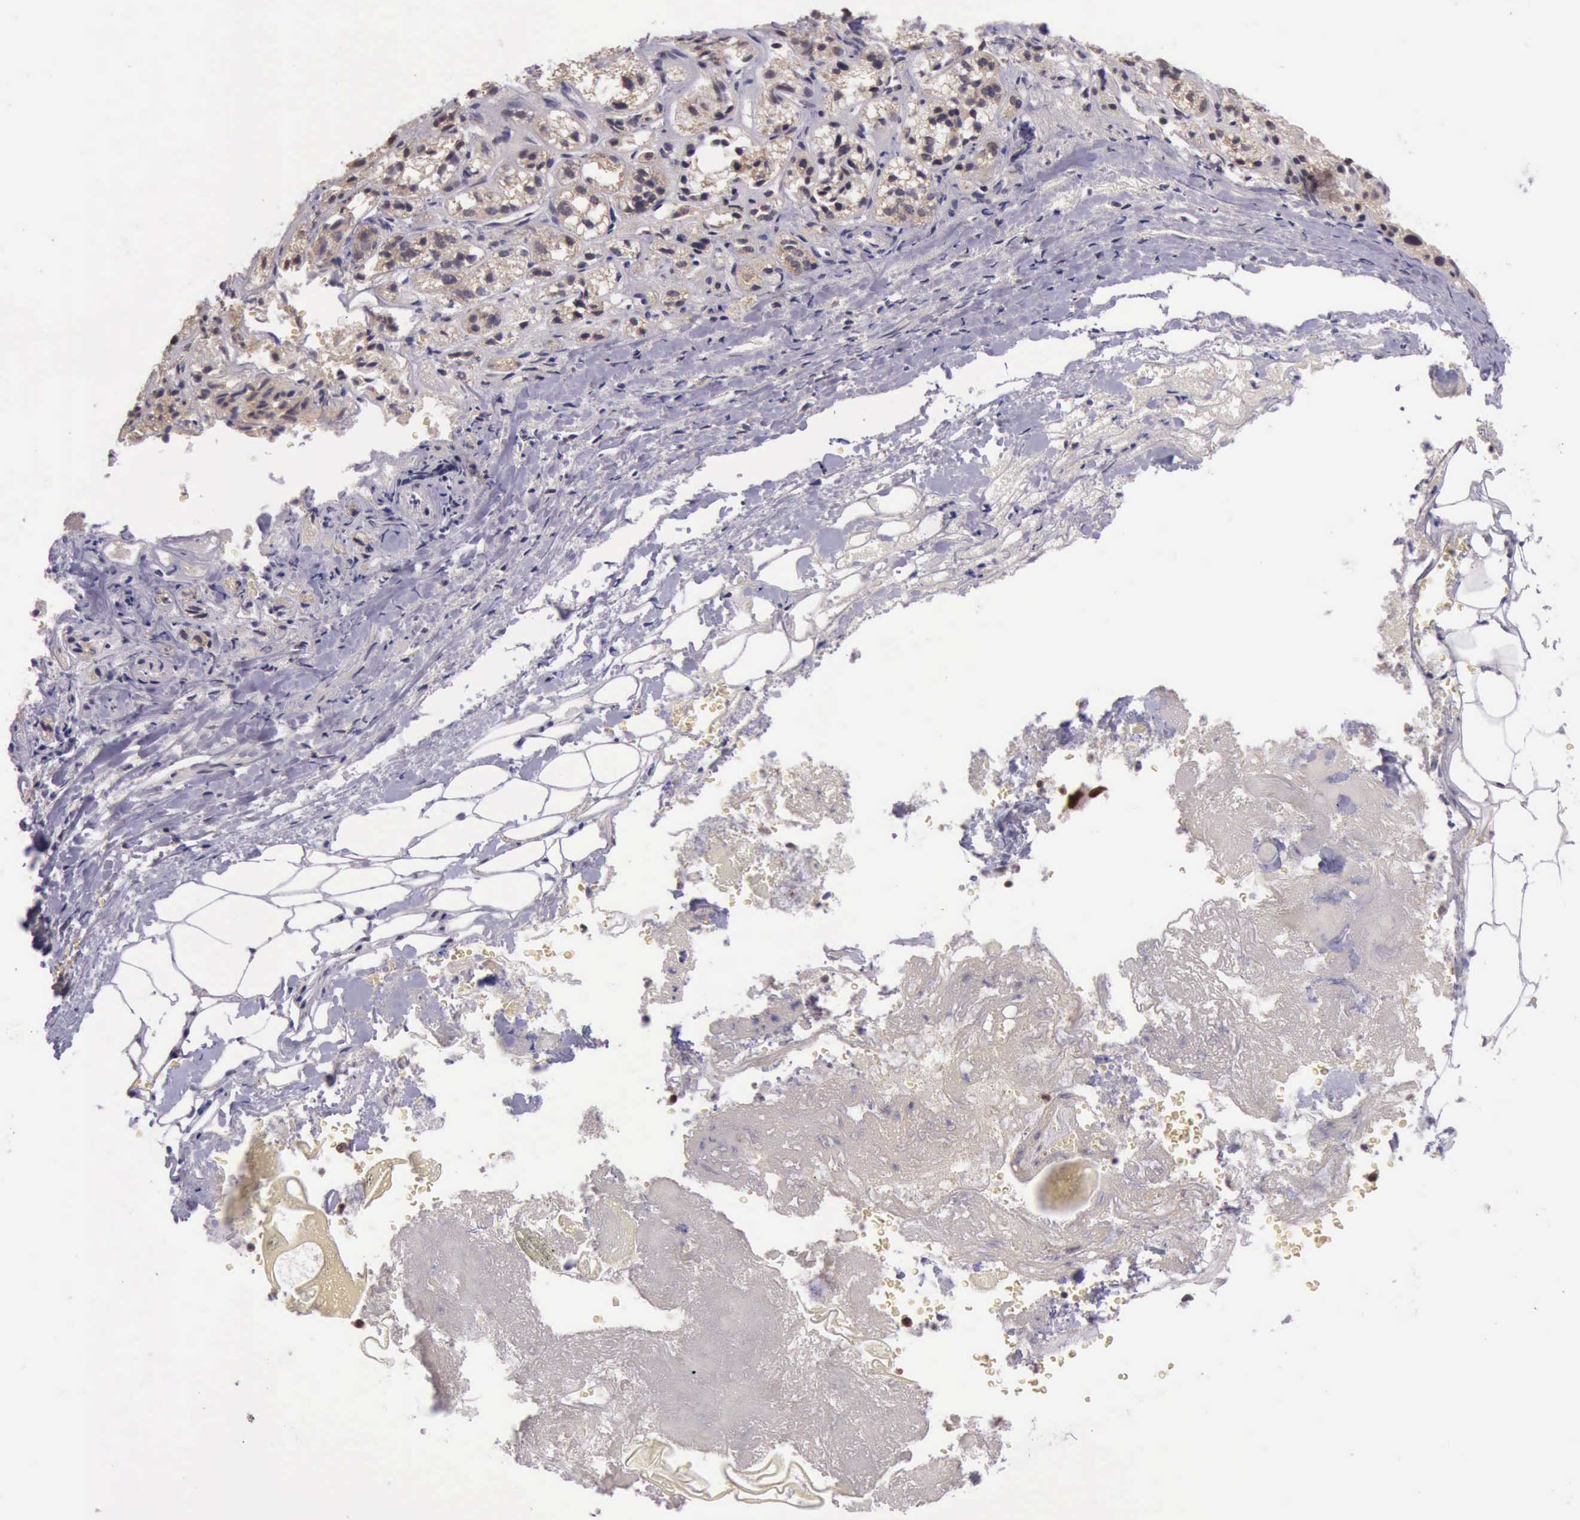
{"staining": {"intensity": "moderate", "quantity": ">75%", "location": "nuclear"}, "tissue": "adrenal gland", "cell_type": "Glandular cells", "image_type": "normal", "snomed": [{"axis": "morphology", "description": "Normal tissue, NOS"}, {"axis": "topography", "description": "Adrenal gland"}], "caption": "Immunohistochemical staining of normal human adrenal gland demonstrates >75% levels of moderate nuclear protein expression in approximately >75% of glandular cells.", "gene": "PRPF39", "patient": {"sex": "female", "age": 71}}